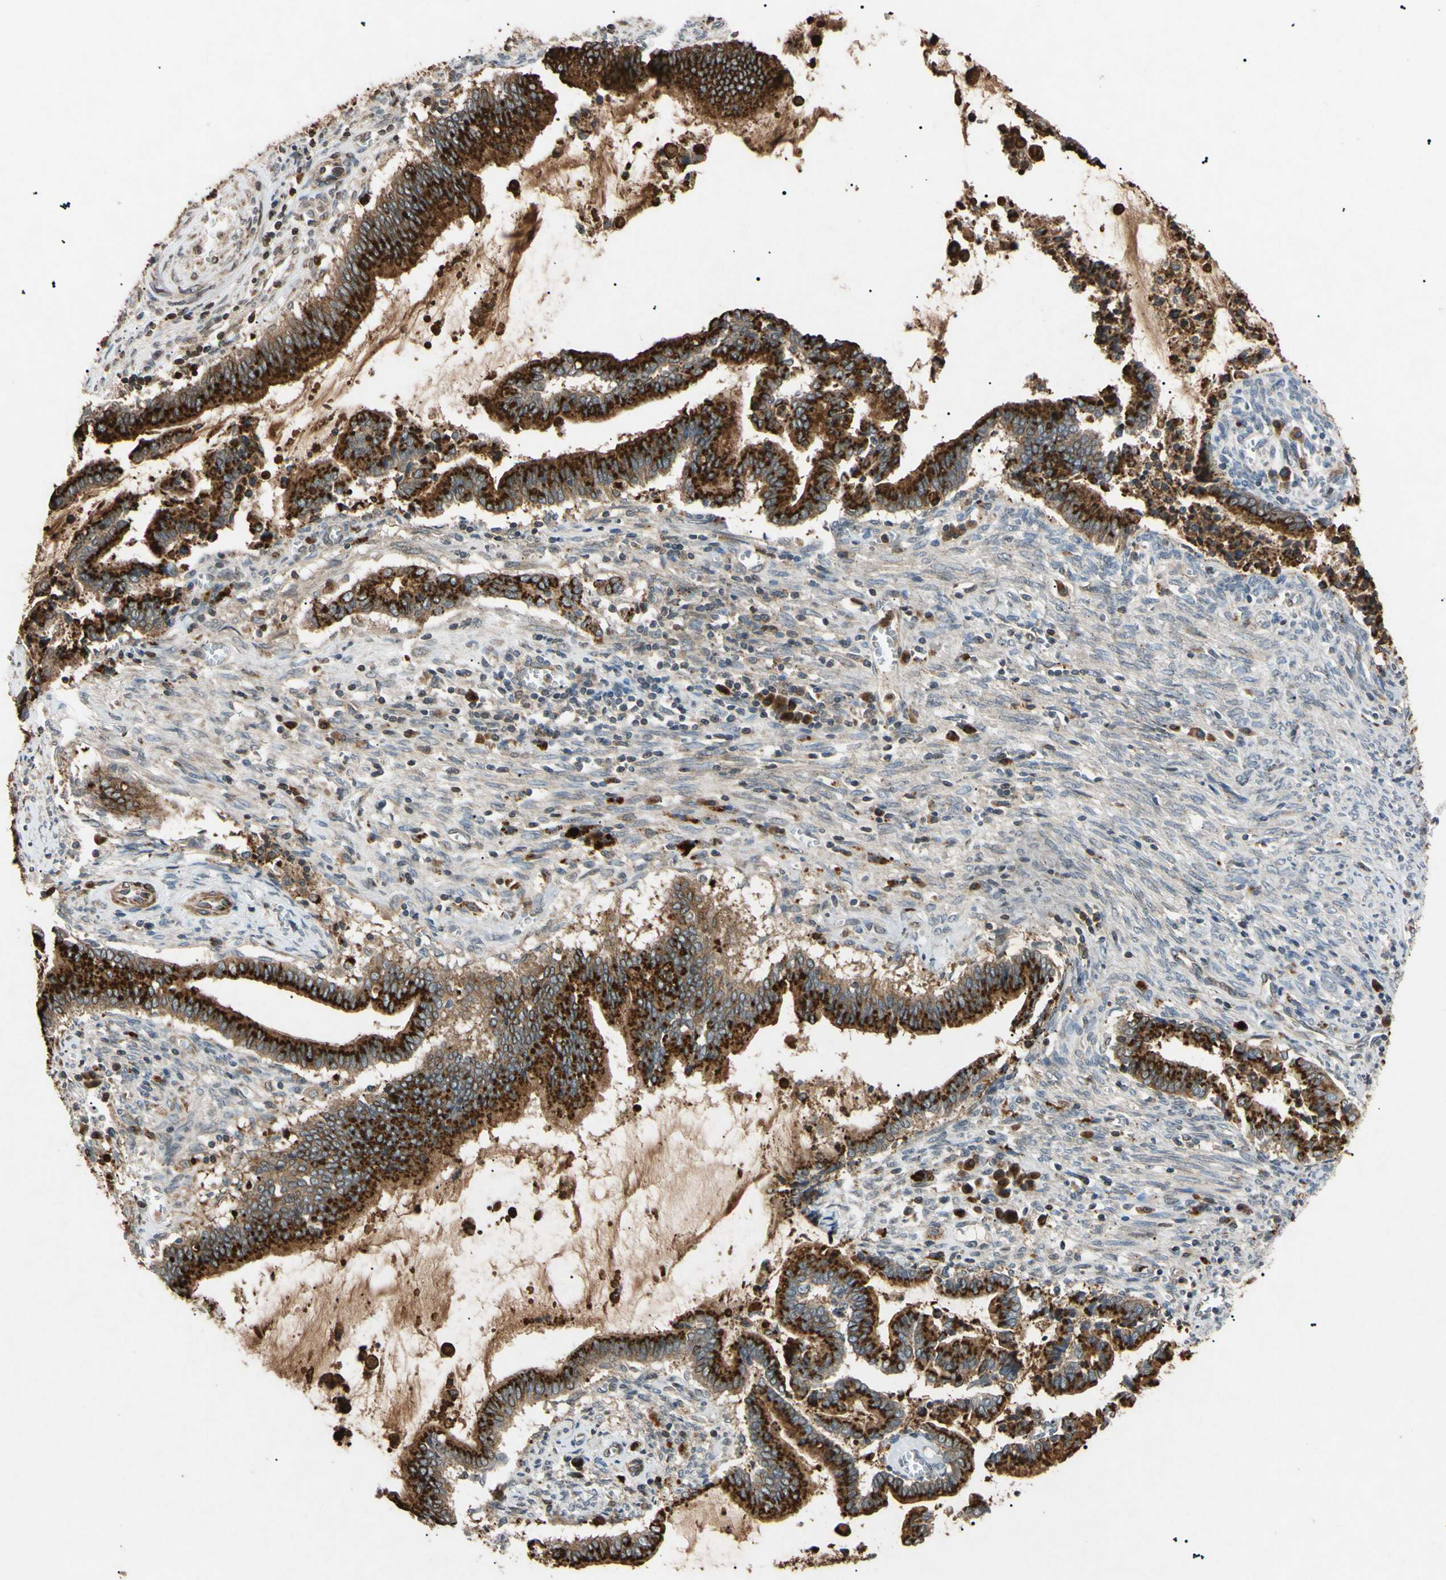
{"staining": {"intensity": "strong", "quantity": ">75%", "location": "cytoplasmic/membranous"}, "tissue": "cervical cancer", "cell_type": "Tumor cells", "image_type": "cancer", "snomed": [{"axis": "morphology", "description": "Adenocarcinoma, NOS"}, {"axis": "topography", "description": "Cervix"}], "caption": "A high-resolution micrograph shows immunohistochemistry (IHC) staining of cervical adenocarcinoma, which shows strong cytoplasmic/membranous expression in about >75% of tumor cells.", "gene": "TUBB4A", "patient": {"sex": "female", "age": 44}}